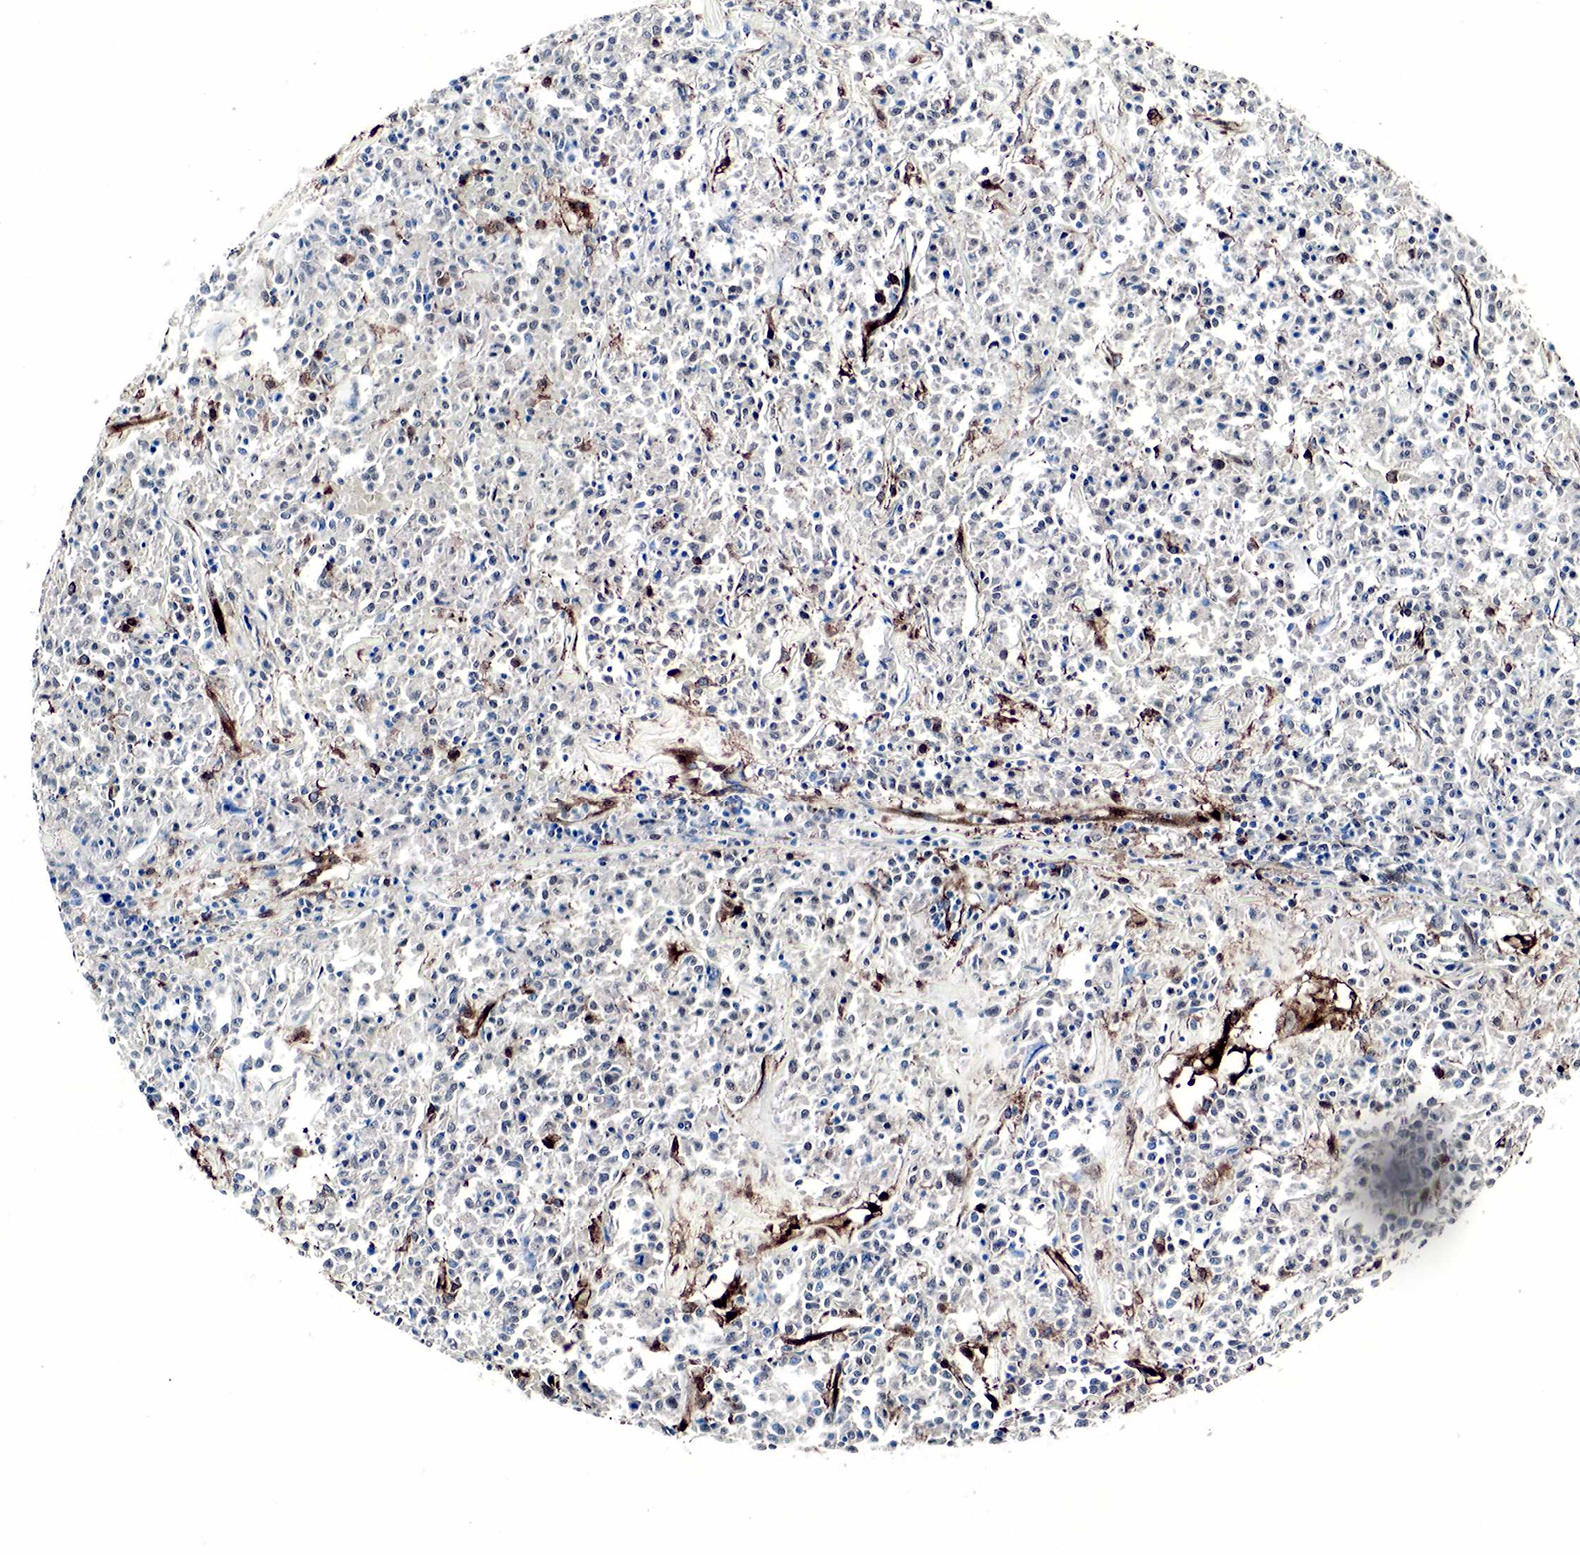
{"staining": {"intensity": "negative", "quantity": "none", "location": "none"}, "tissue": "lymphoma", "cell_type": "Tumor cells", "image_type": "cancer", "snomed": [{"axis": "morphology", "description": "Malignant lymphoma, non-Hodgkin's type, Low grade"}, {"axis": "topography", "description": "Small intestine"}], "caption": "DAB immunohistochemical staining of human low-grade malignant lymphoma, non-Hodgkin's type reveals no significant positivity in tumor cells. (DAB immunohistochemistry (IHC) with hematoxylin counter stain).", "gene": "SPIN1", "patient": {"sex": "female", "age": 59}}